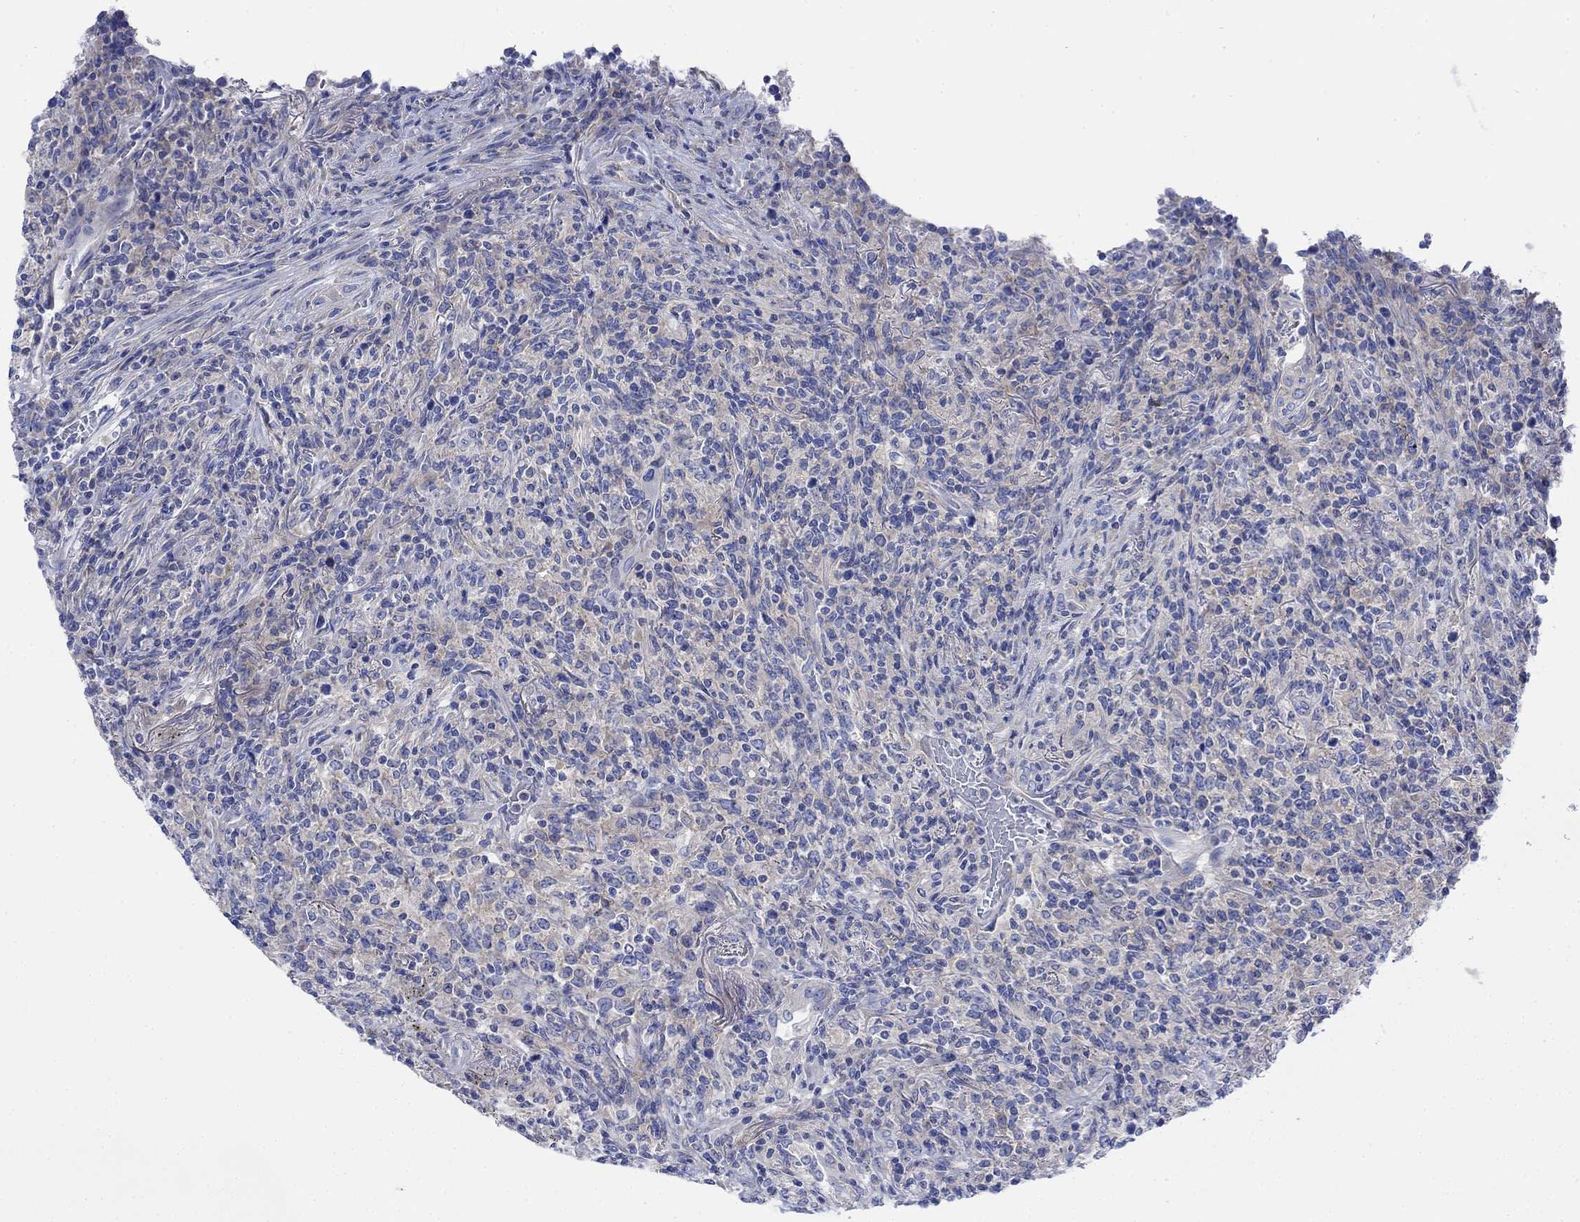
{"staining": {"intensity": "negative", "quantity": "none", "location": "none"}, "tissue": "lymphoma", "cell_type": "Tumor cells", "image_type": "cancer", "snomed": [{"axis": "morphology", "description": "Malignant lymphoma, non-Hodgkin's type, High grade"}, {"axis": "topography", "description": "Lung"}], "caption": "The histopathology image displays no staining of tumor cells in high-grade malignant lymphoma, non-Hodgkin's type.", "gene": "REEP6", "patient": {"sex": "male", "age": 79}}